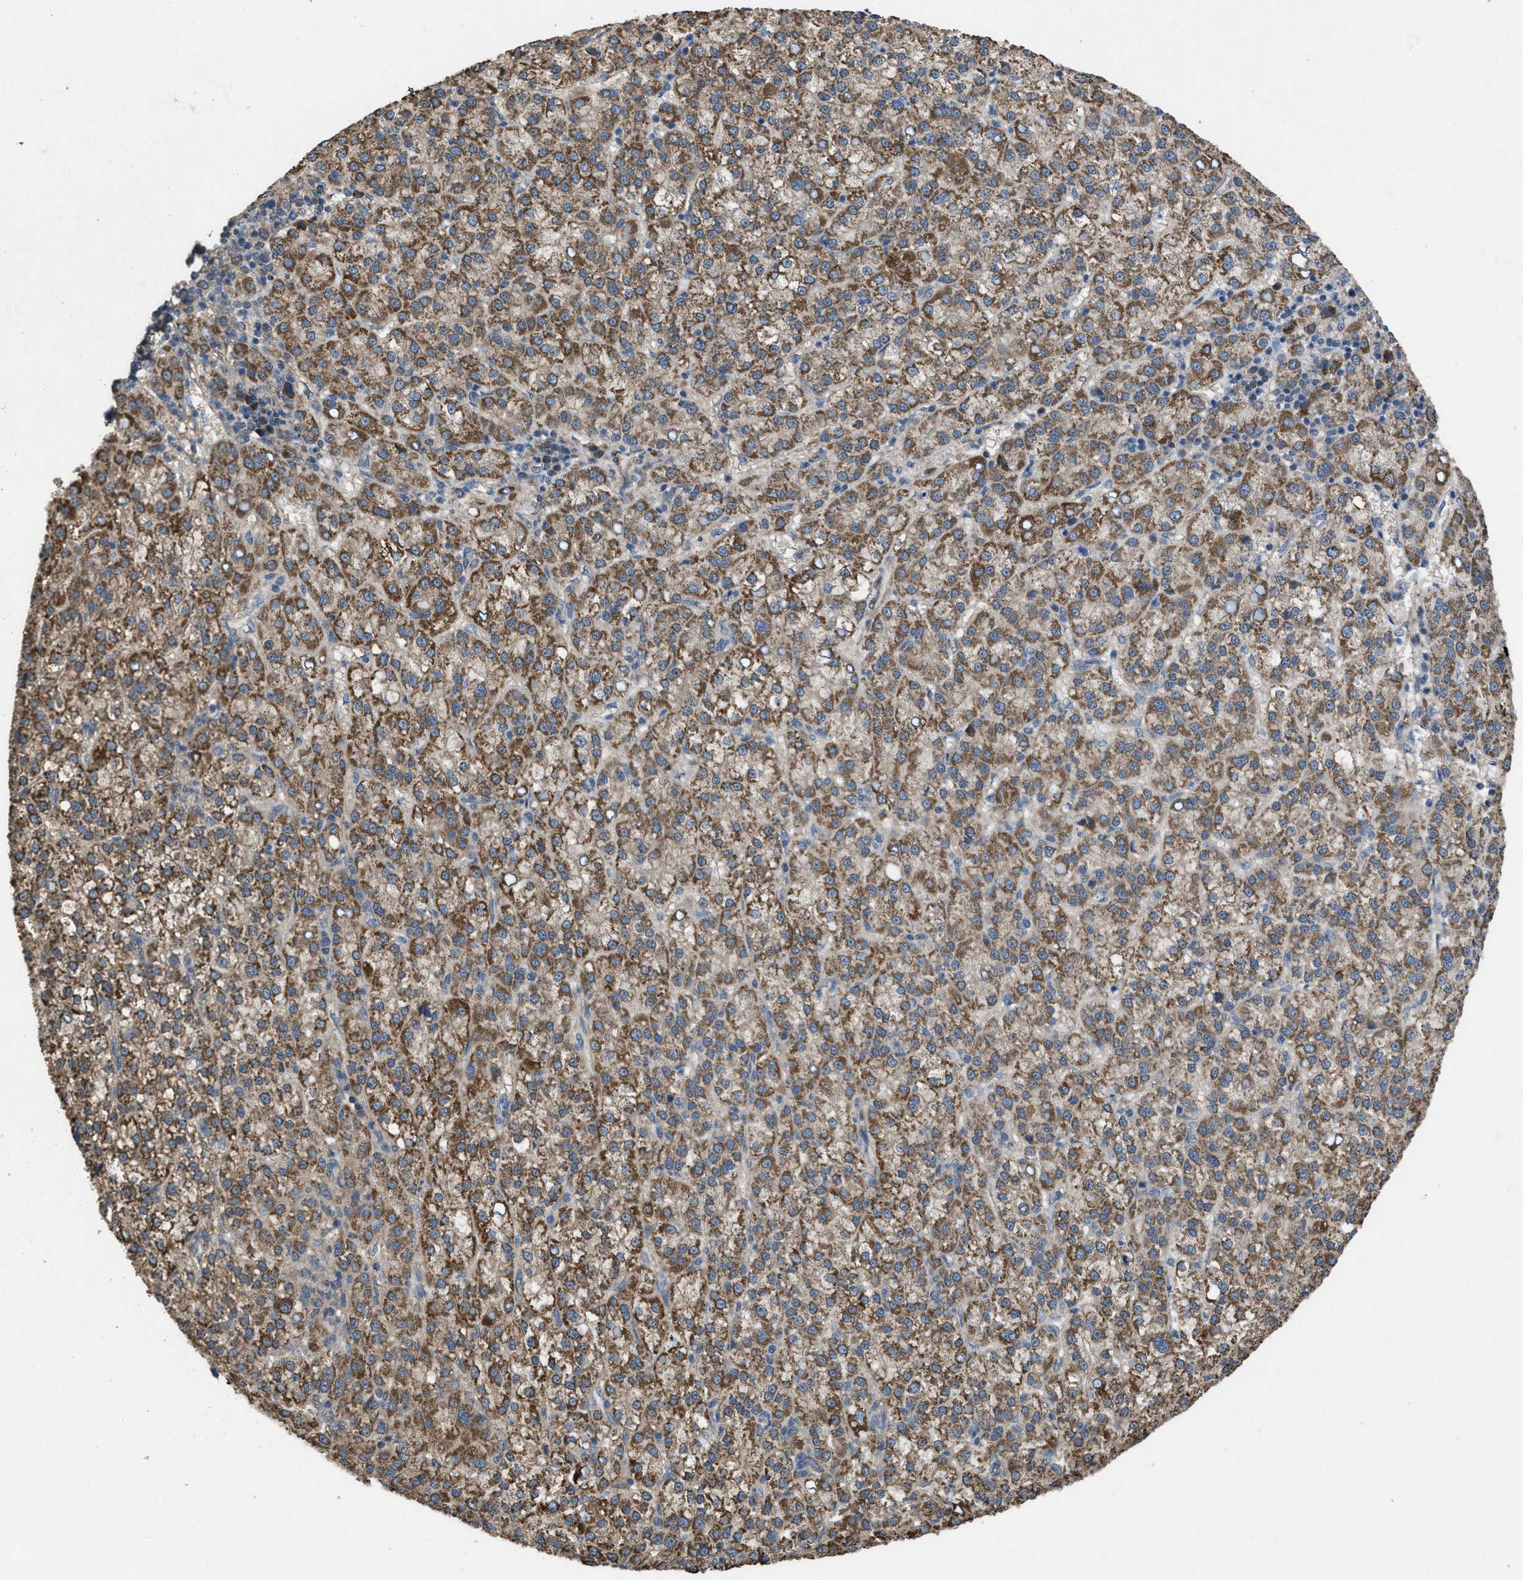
{"staining": {"intensity": "moderate", "quantity": ">75%", "location": "cytoplasmic/membranous"}, "tissue": "liver cancer", "cell_type": "Tumor cells", "image_type": "cancer", "snomed": [{"axis": "morphology", "description": "Carcinoma, Hepatocellular, NOS"}, {"axis": "topography", "description": "Liver"}], "caption": "Brown immunohistochemical staining in human liver cancer demonstrates moderate cytoplasmic/membranous positivity in about >75% of tumor cells.", "gene": "ARL6", "patient": {"sex": "female", "age": 58}}